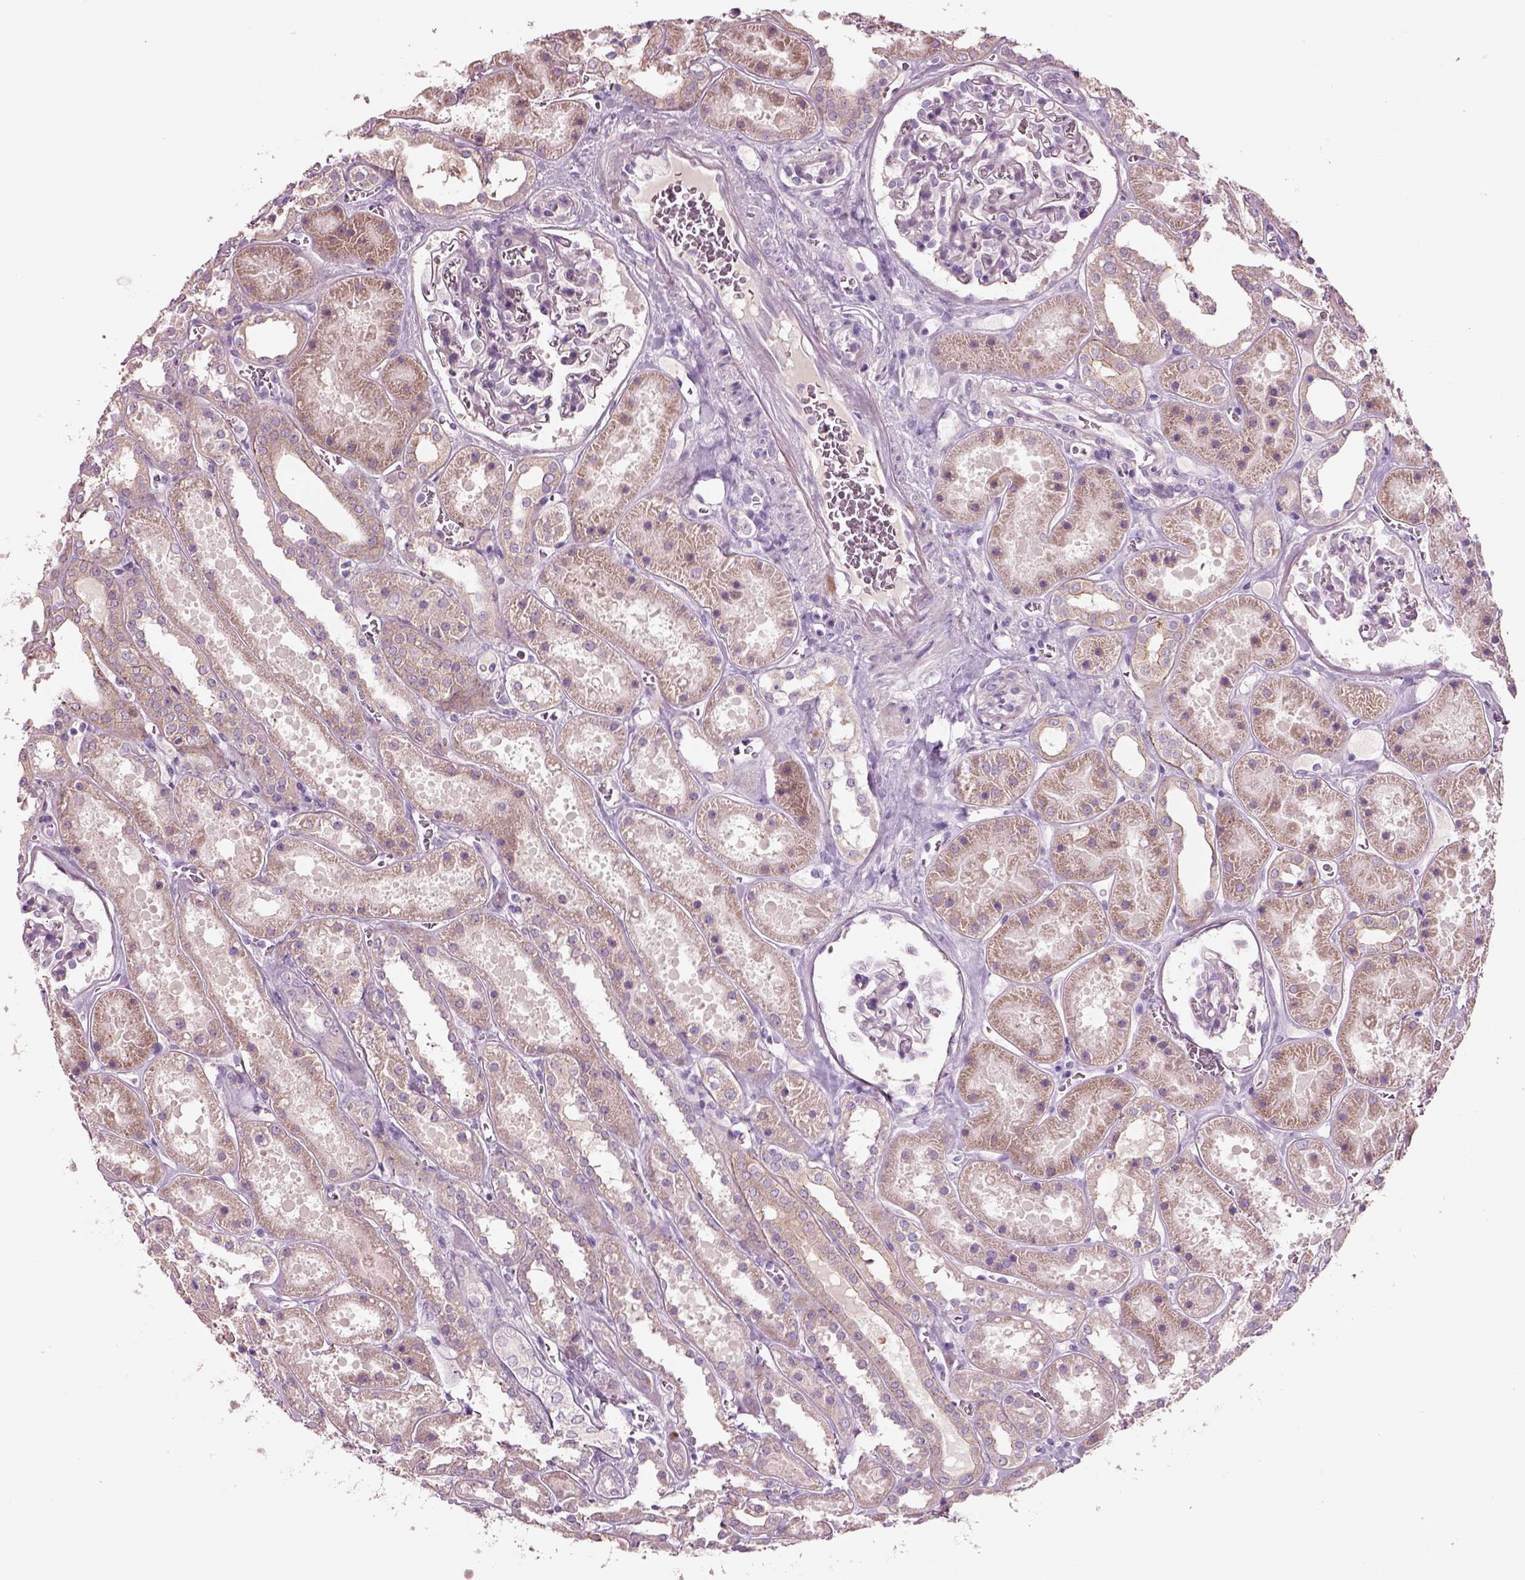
{"staining": {"intensity": "negative", "quantity": "none", "location": "none"}, "tissue": "kidney", "cell_type": "Cells in glomeruli", "image_type": "normal", "snomed": [{"axis": "morphology", "description": "Normal tissue, NOS"}, {"axis": "topography", "description": "Kidney"}], "caption": "This is an IHC photomicrograph of unremarkable human kidney. There is no staining in cells in glomeruli.", "gene": "PLPP7", "patient": {"sex": "female", "age": 41}}